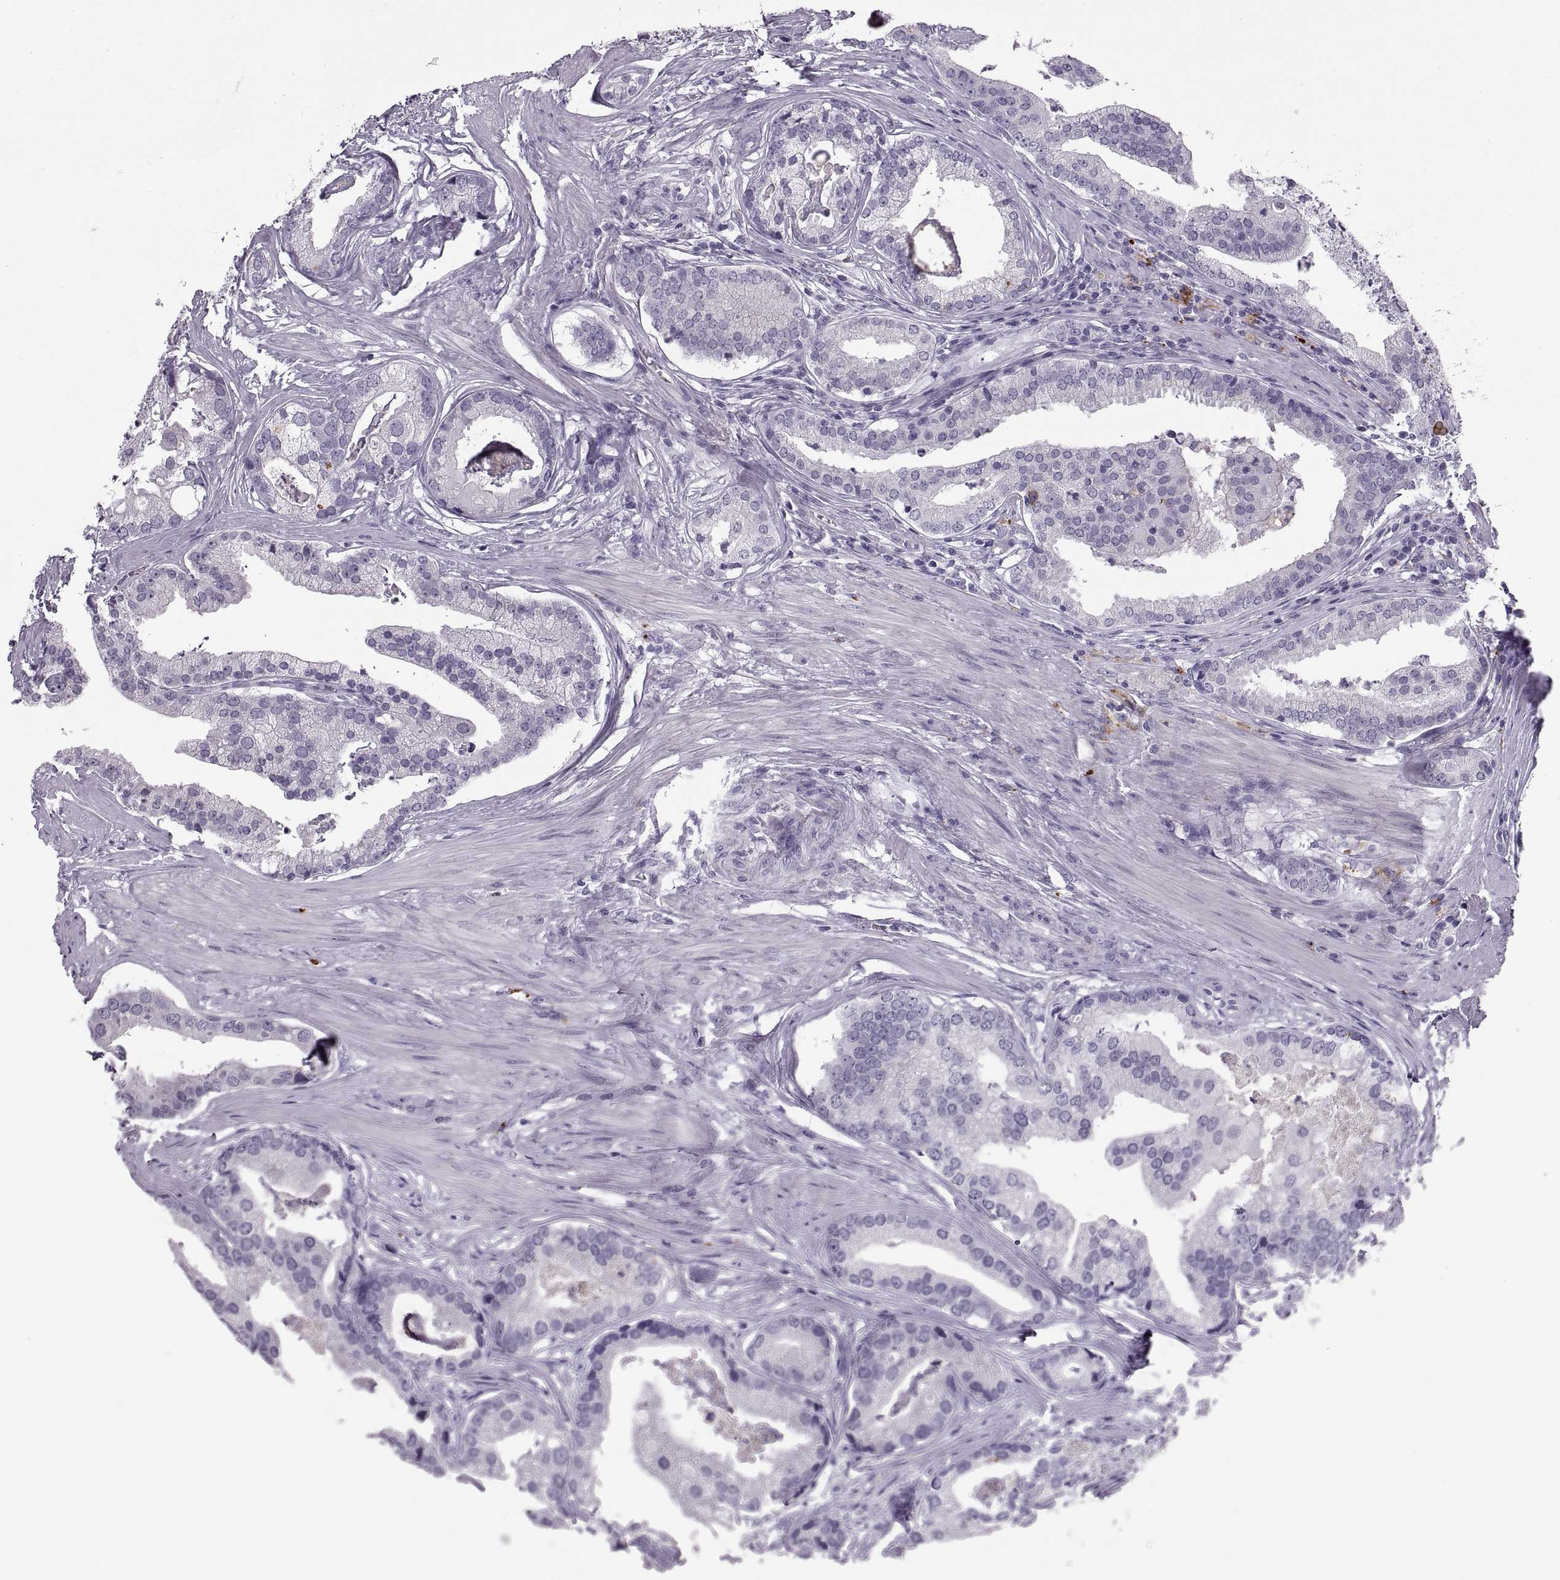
{"staining": {"intensity": "negative", "quantity": "none", "location": "none"}, "tissue": "prostate cancer", "cell_type": "Tumor cells", "image_type": "cancer", "snomed": [{"axis": "morphology", "description": "Adenocarcinoma, NOS"}, {"axis": "topography", "description": "Prostate and seminal vesicle, NOS"}, {"axis": "topography", "description": "Prostate"}], "caption": "Tumor cells are negative for brown protein staining in adenocarcinoma (prostate).", "gene": "QRICH2", "patient": {"sex": "male", "age": 44}}